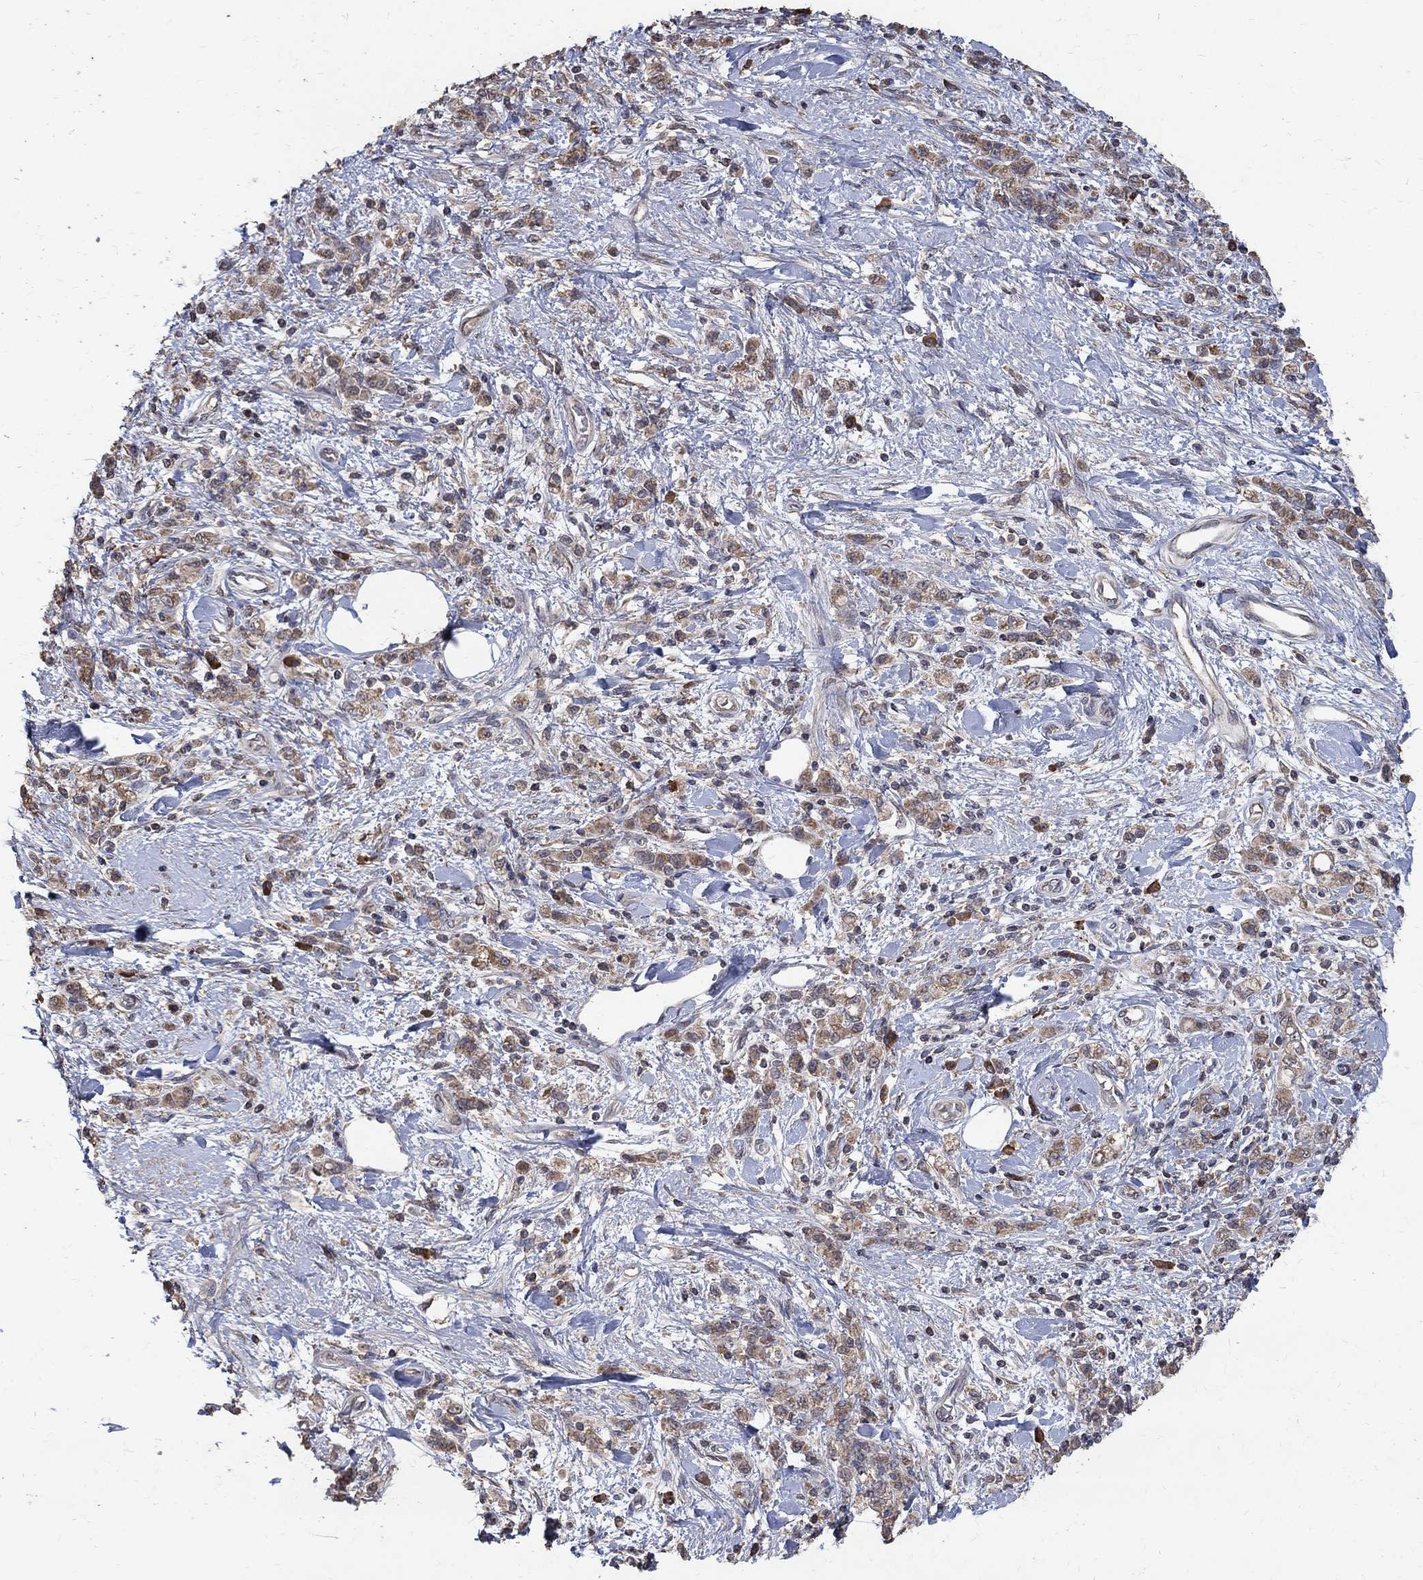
{"staining": {"intensity": "weak", "quantity": ">75%", "location": "cytoplasmic/membranous"}, "tissue": "stomach cancer", "cell_type": "Tumor cells", "image_type": "cancer", "snomed": [{"axis": "morphology", "description": "Adenocarcinoma, NOS"}, {"axis": "topography", "description": "Stomach"}], "caption": "DAB immunohistochemical staining of adenocarcinoma (stomach) displays weak cytoplasmic/membranous protein positivity in approximately >75% of tumor cells. (DAB IHC, brown staining for protein, blue staining for nuclei).", "gene": "C17orf75", "patient": {"sex": "male", "age": 77}}